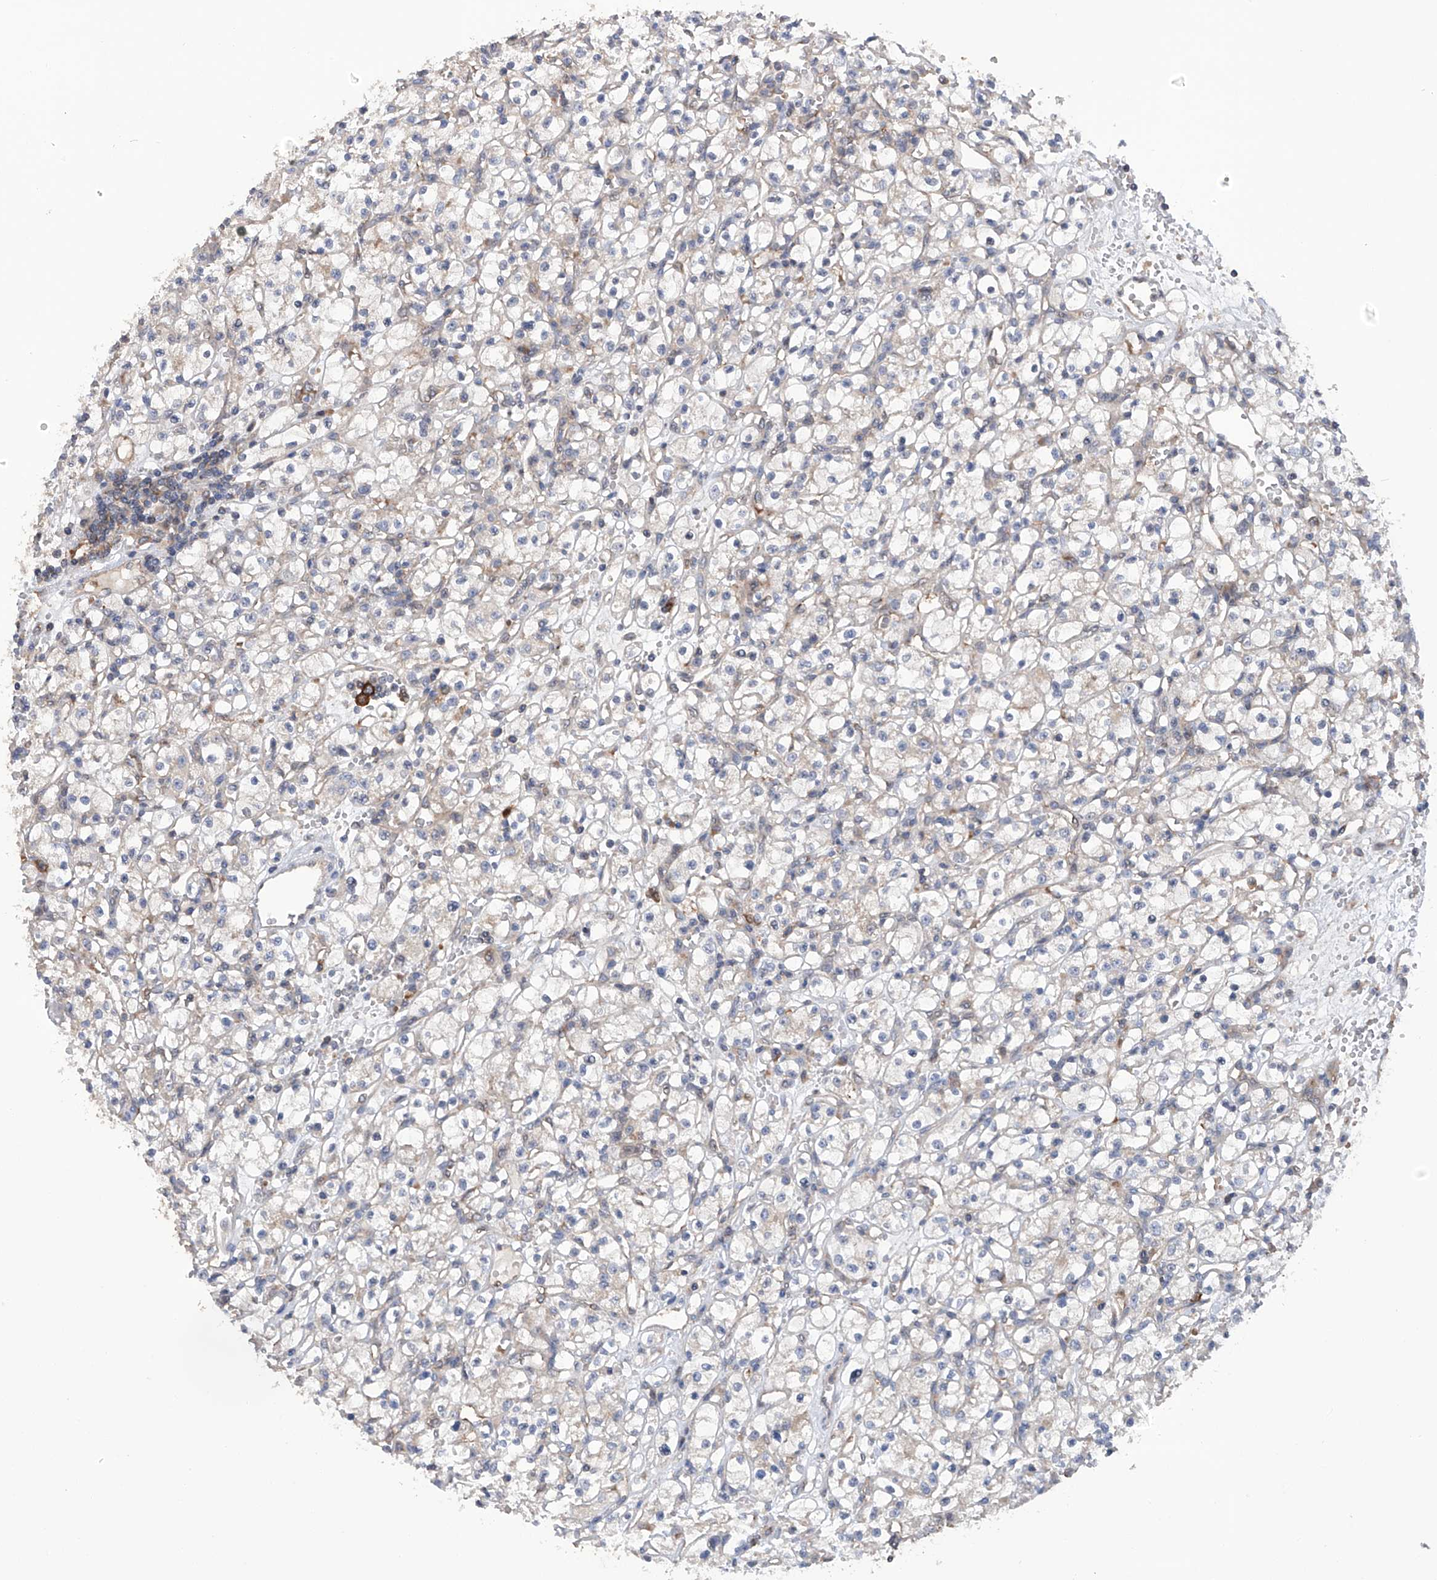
{"staining": {"intensity": "negative", "quantity": "none", "location": "none"}, "tissue": "renal cancer", "cell_type": "Tumor cells", "image_type": "cancer", "snomed": [{"axis": "morphology", "description": "Adenocarcinoma, NOS"}, {"axis": "topography", "description": "Kidney"}], "caption": "High magnification brightfield microscopy of renal adenocarcinoma stained with DAB (3,3'-diaminobenzidine) (brown) and counterstained with hematoxylin (blue): tumor cells show no significant positivity.", "gene": "NUDT17", "patient": {"sex": "female", "age": 59}}